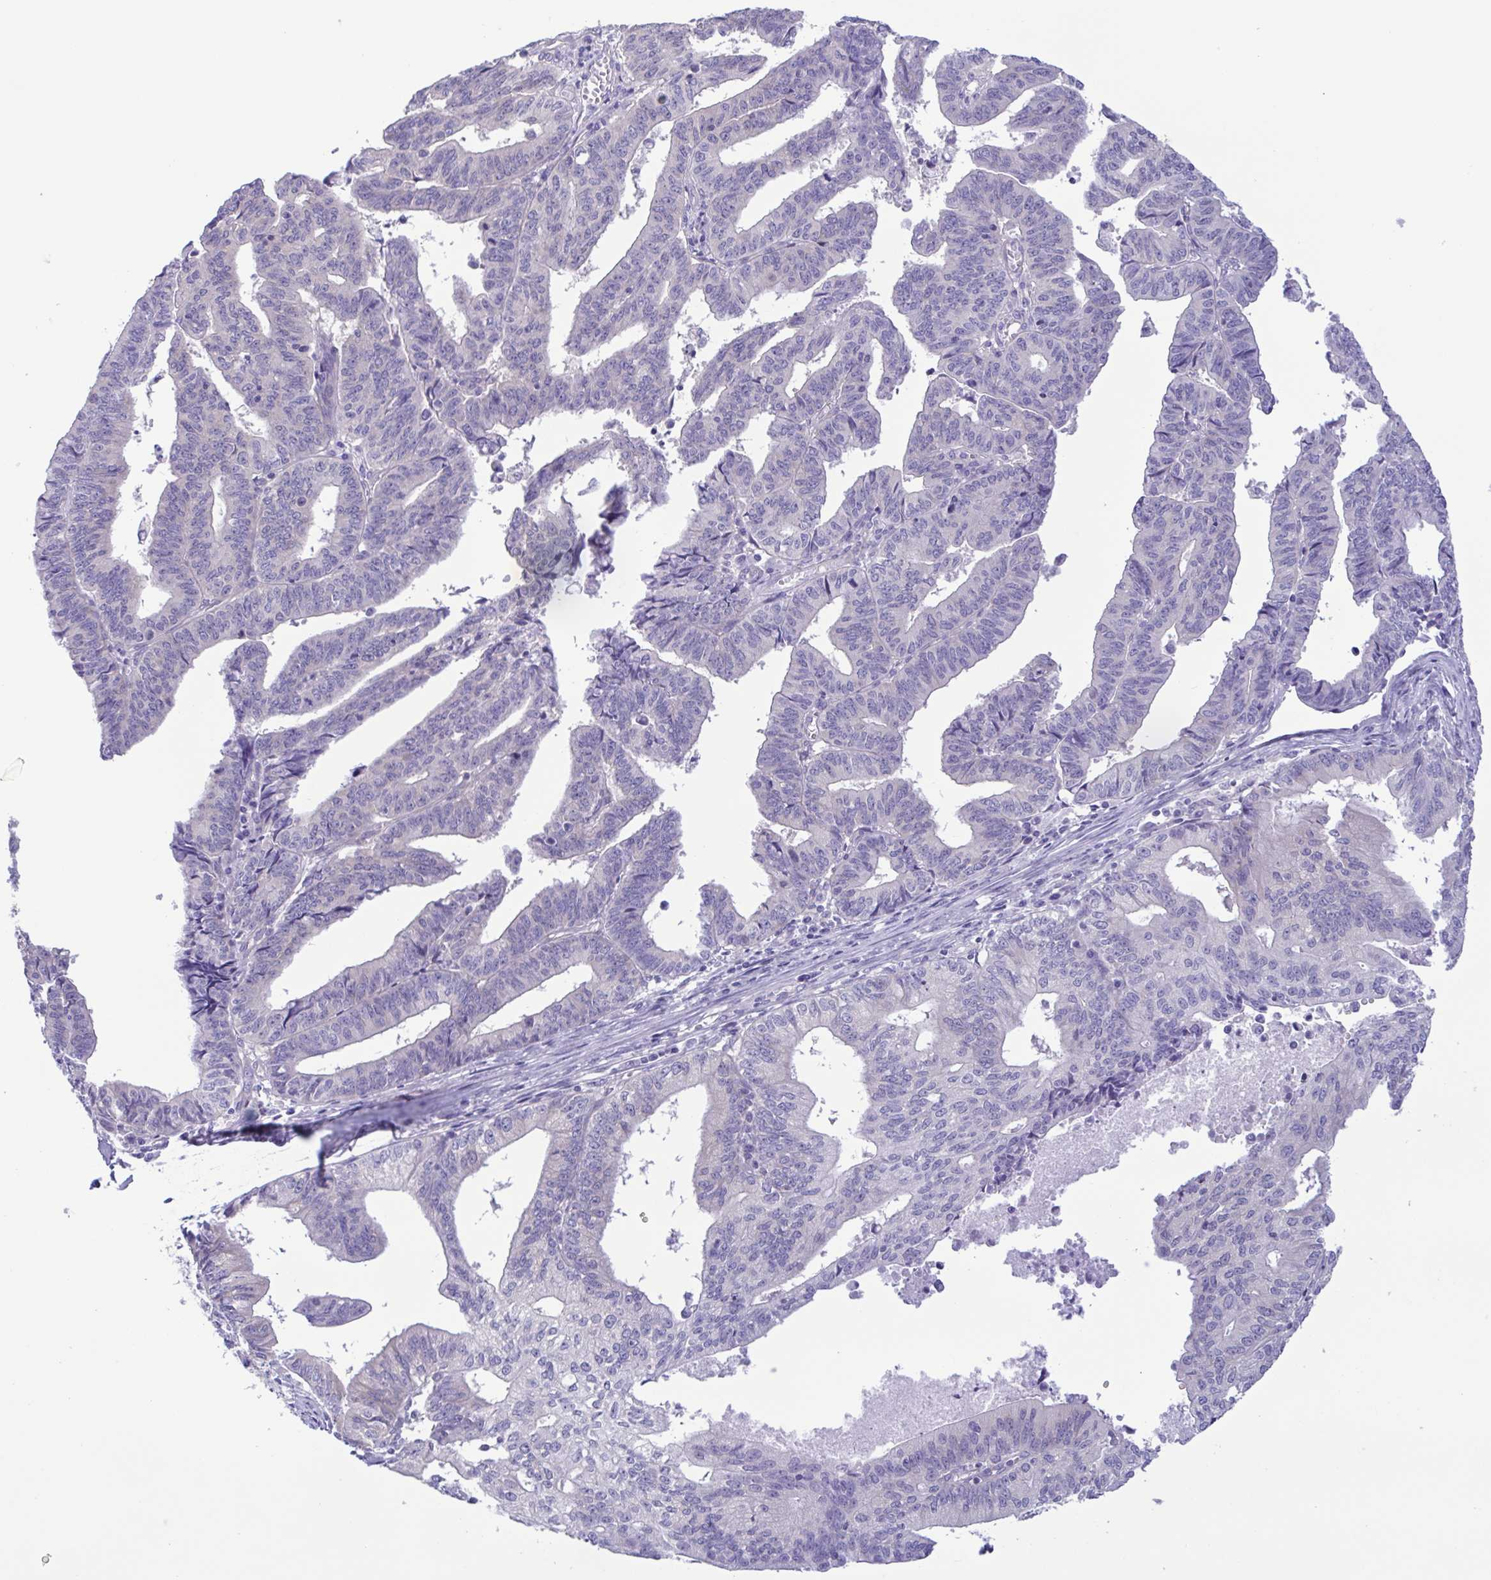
{"staining": {"intensity": "negative", "quantity": "none", "location": "none"}, "tissue": "endometrial cancer", "cell_type": "Tumor cells", "image_type": "cancer", "snomed": [{"axis": "morphology", "description": "Adenocarcinoma, NOS"}, {"axis": "topography", "description": "Endometrium"}], "caption": "Immunohistochemistry (IHC) of human adenocarcinoma (endometrial) shows no positivity in tumor cells.", "gene": "TNNI3", "patient": {"sex": "female", "age": 65}}